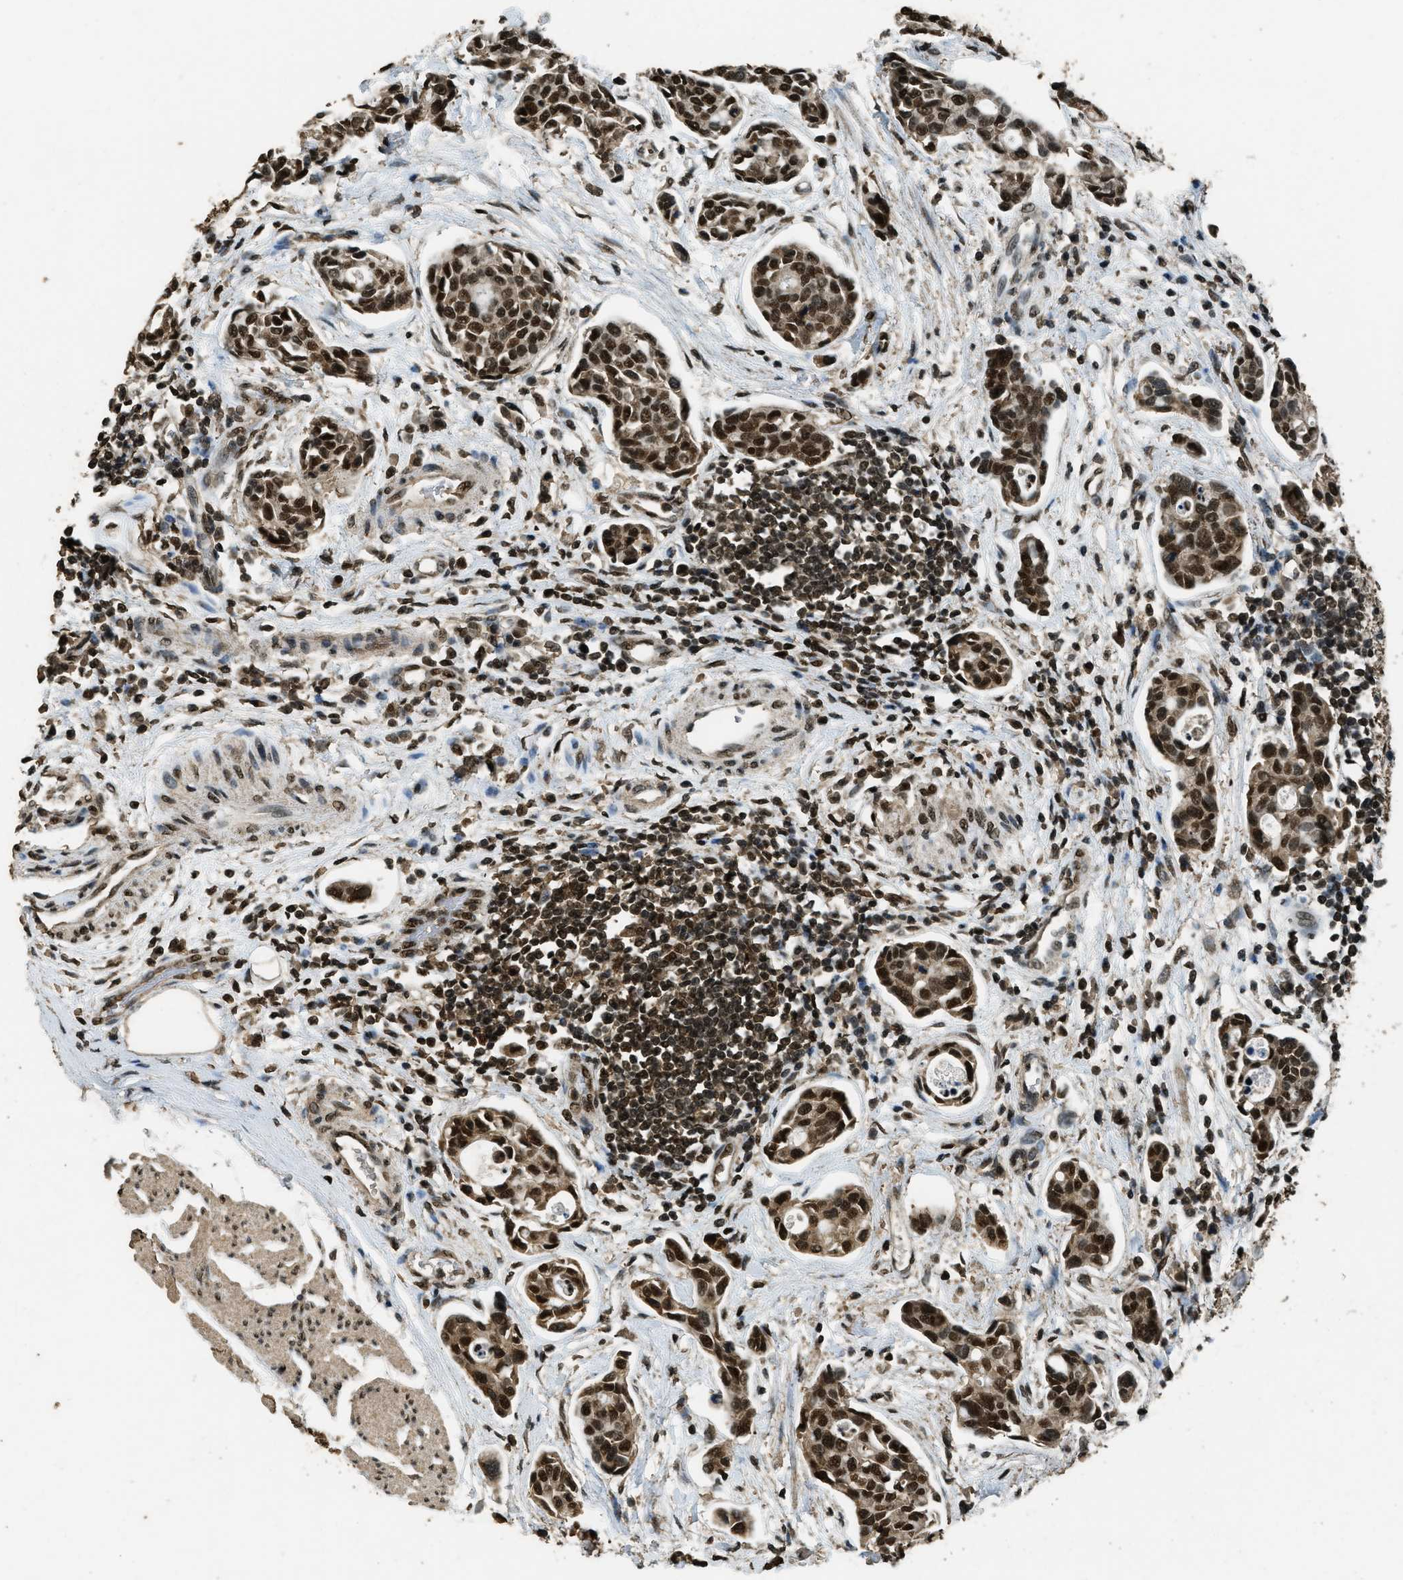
{"staining": {"intensity": "strong", "quantity": ">75%", "location": "nuclear"}, "tissue": "urothelial cancer", "cell_type": "Tumor cells", "image_type": "cancer", "snomed": [{"axis": "morphology", "description": "Urothelial carcinoma, High grade"}, {"axis": "topography", "description": "Urinary bladder"}], "caption": "A brown stain highlights strong nuclear expression of a protein in high-grade urothelial carcinoma tumor cells.", "gene": "MYB", "patient": {"sex": "male", "age": 78}}